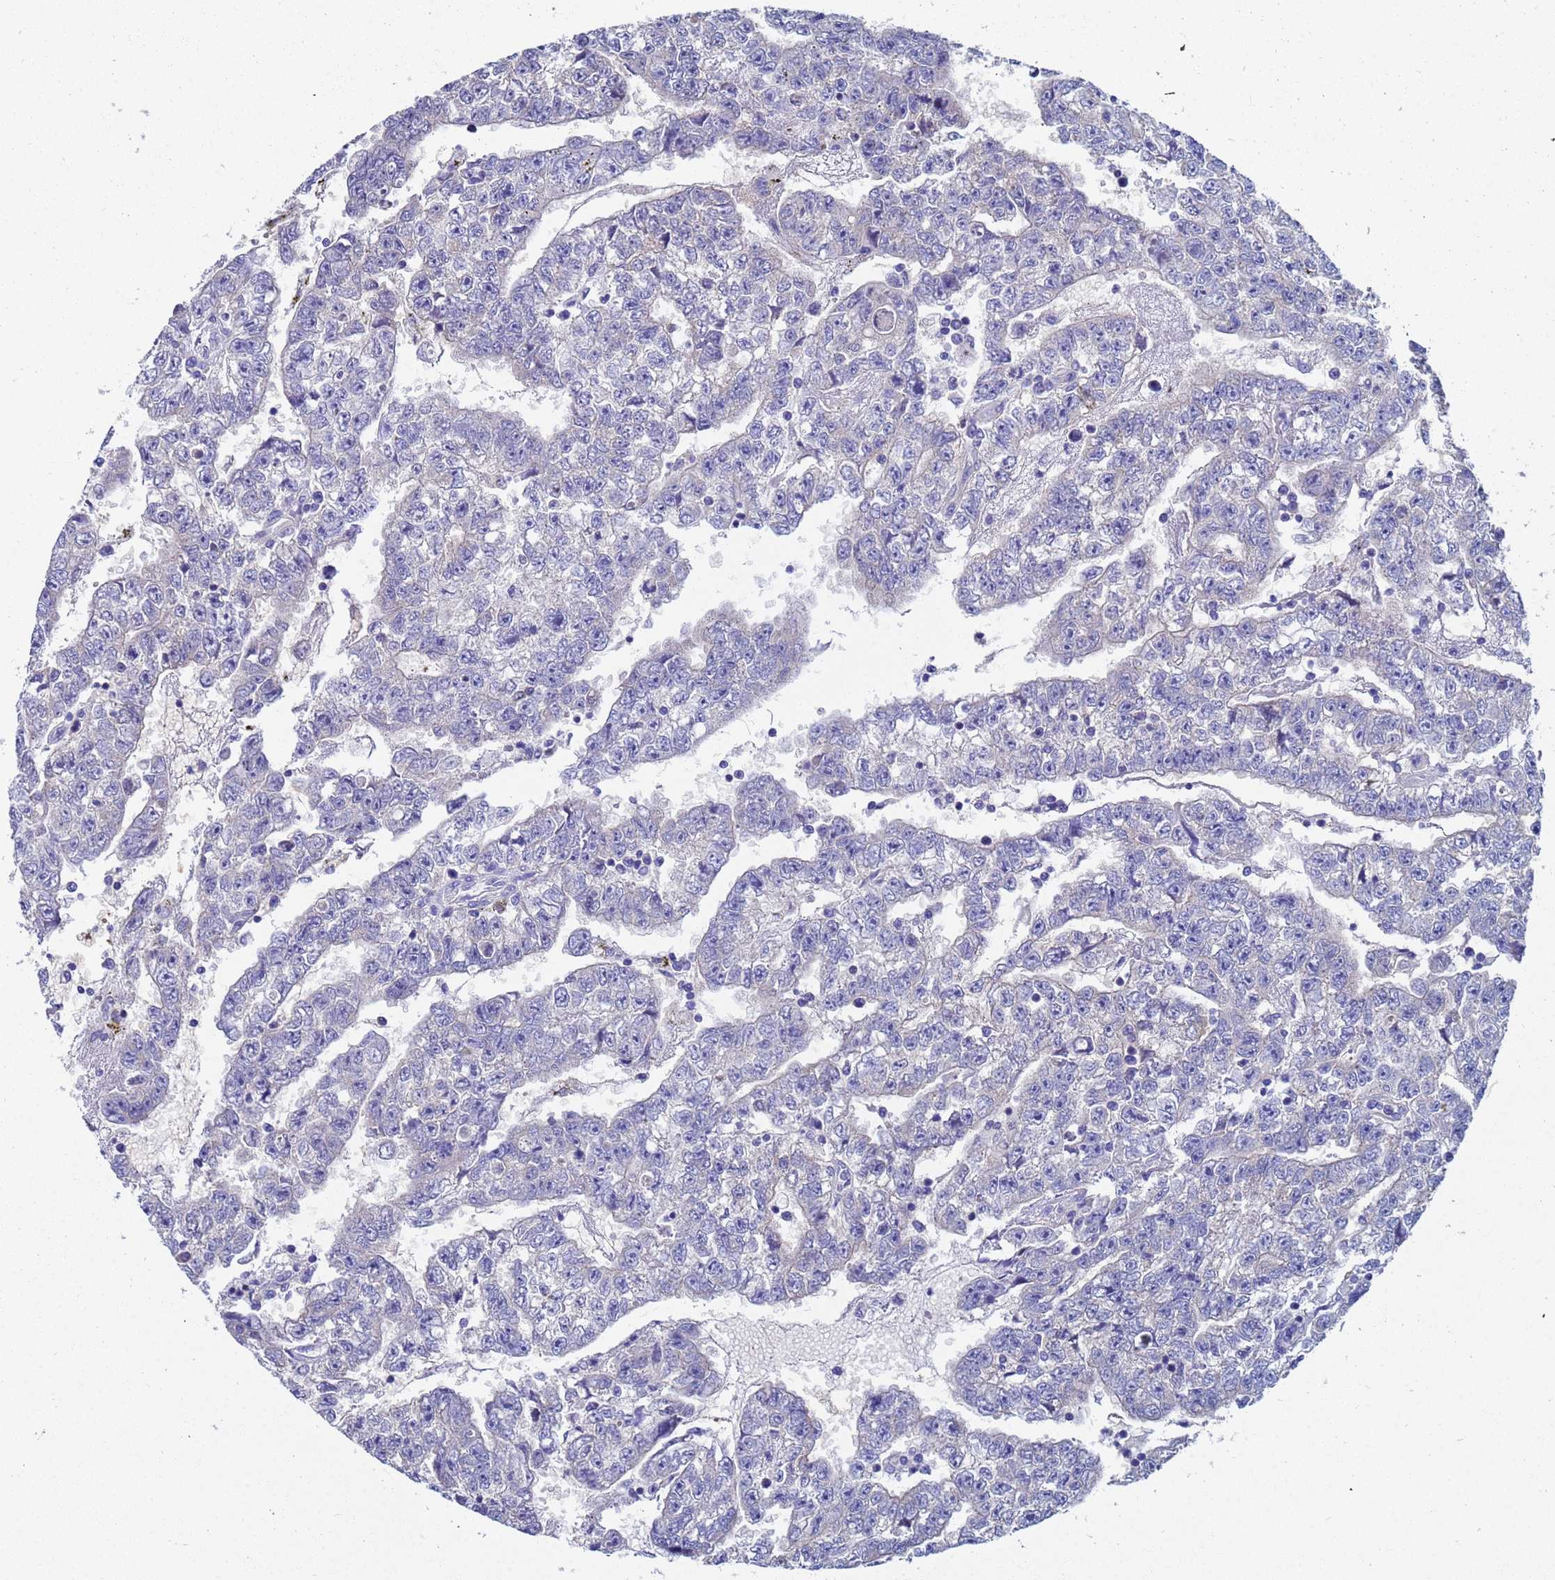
{"staining": {"intensity": "negative", "quantity": "none", "location": "none"}, "tissue": "testis cancer", "cell_type": "Tumor cells", "image_type": "cancer", "snomed": [{"axis": "morphology", "description": "Carcinoma, Embryonal, NOS"}, {"axis": "topography", "description": "Testis"}], "caption": "Immunohistochemistry (IHC) micrograph of human testis embryonal carcinoma stained for a protein (brown), which reveals no positivity in tumor cells.", "gene": "UBE2O", "patient": {"sex": "male", "age": 25}}